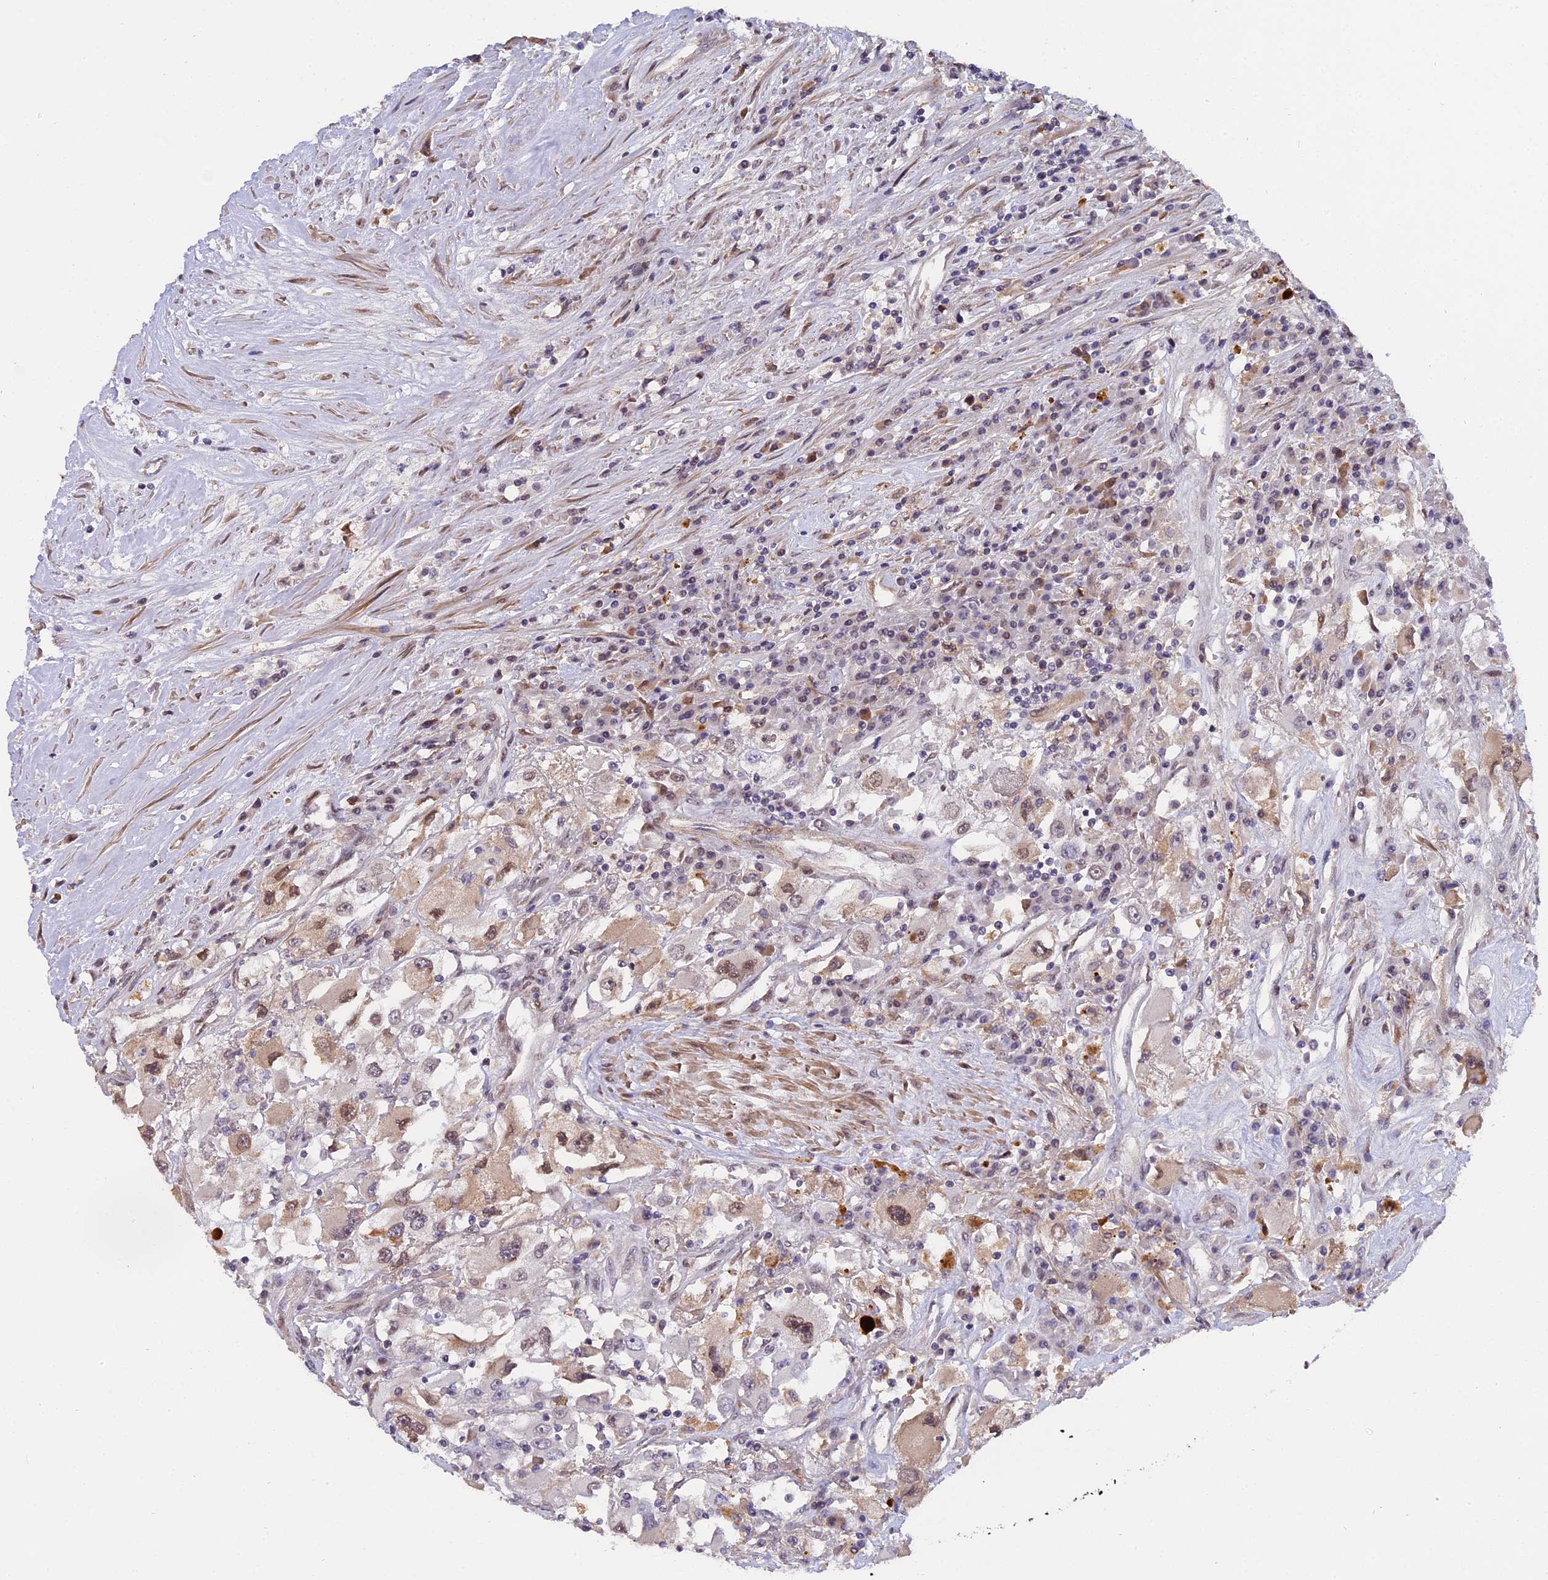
{"staining": {"intensity": "moderate", "quantity": "25%-75%", "location": "nuclear"}, "tissue": "renal cancer", "cell_type": "Tumor cells", "image_type": "cancer", "snomed": [{"axis": "morphology", "description": "Adenocarcinoma, NOS"}, {"axis": "topography", "description": "Kidney"}], "caption": "This image reveals immunohistochemistry staining of renal cancer, with medium moderate nuclear positivity in approximately 25%-75% of tumor cells.", "gene": "PYGO1", "patient": {"sex": "female", "age": 52}}